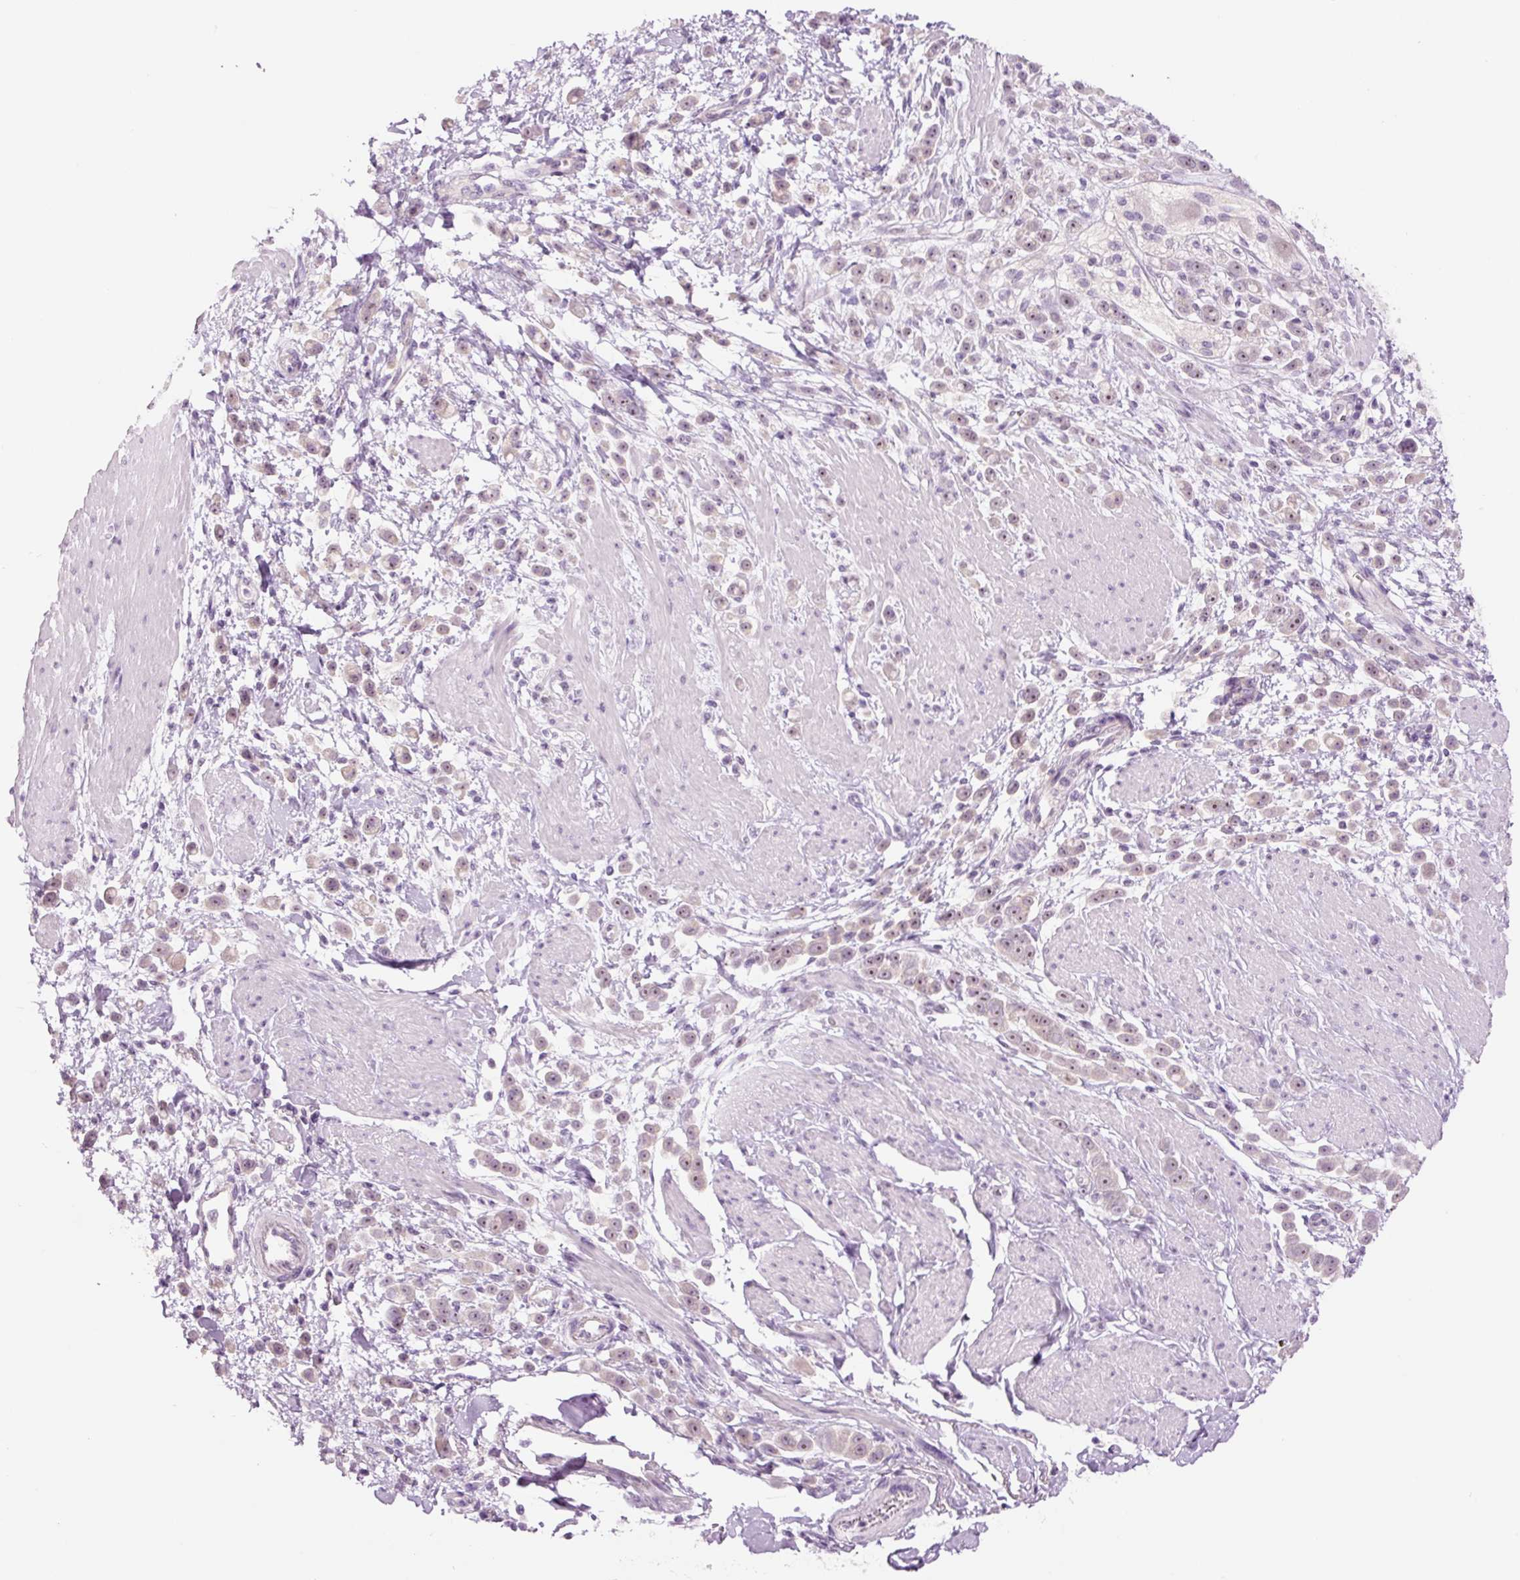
{"staining": {"intensity": "weak", "quantity": ">75%", "location": "nuclear"}, "tissue": "pancreatic cancer", "cell_type": "Tumor cells", "image_type": "cancer", "snomed": [{"axis": "morphology", "description": "Normal tissue, NOS"}, {"axis": "morphology", "description": "Adenocarcinoma, NOS"}, {"axis": "topography", "description": "Pancreas"}], "caption": "Protein analysis of pancreatic cancer tissue displays weak nuclear positivity in about >75% of tumor cells.", "gene": "GCG", "patient": {"sex": "female", "age": 64}}